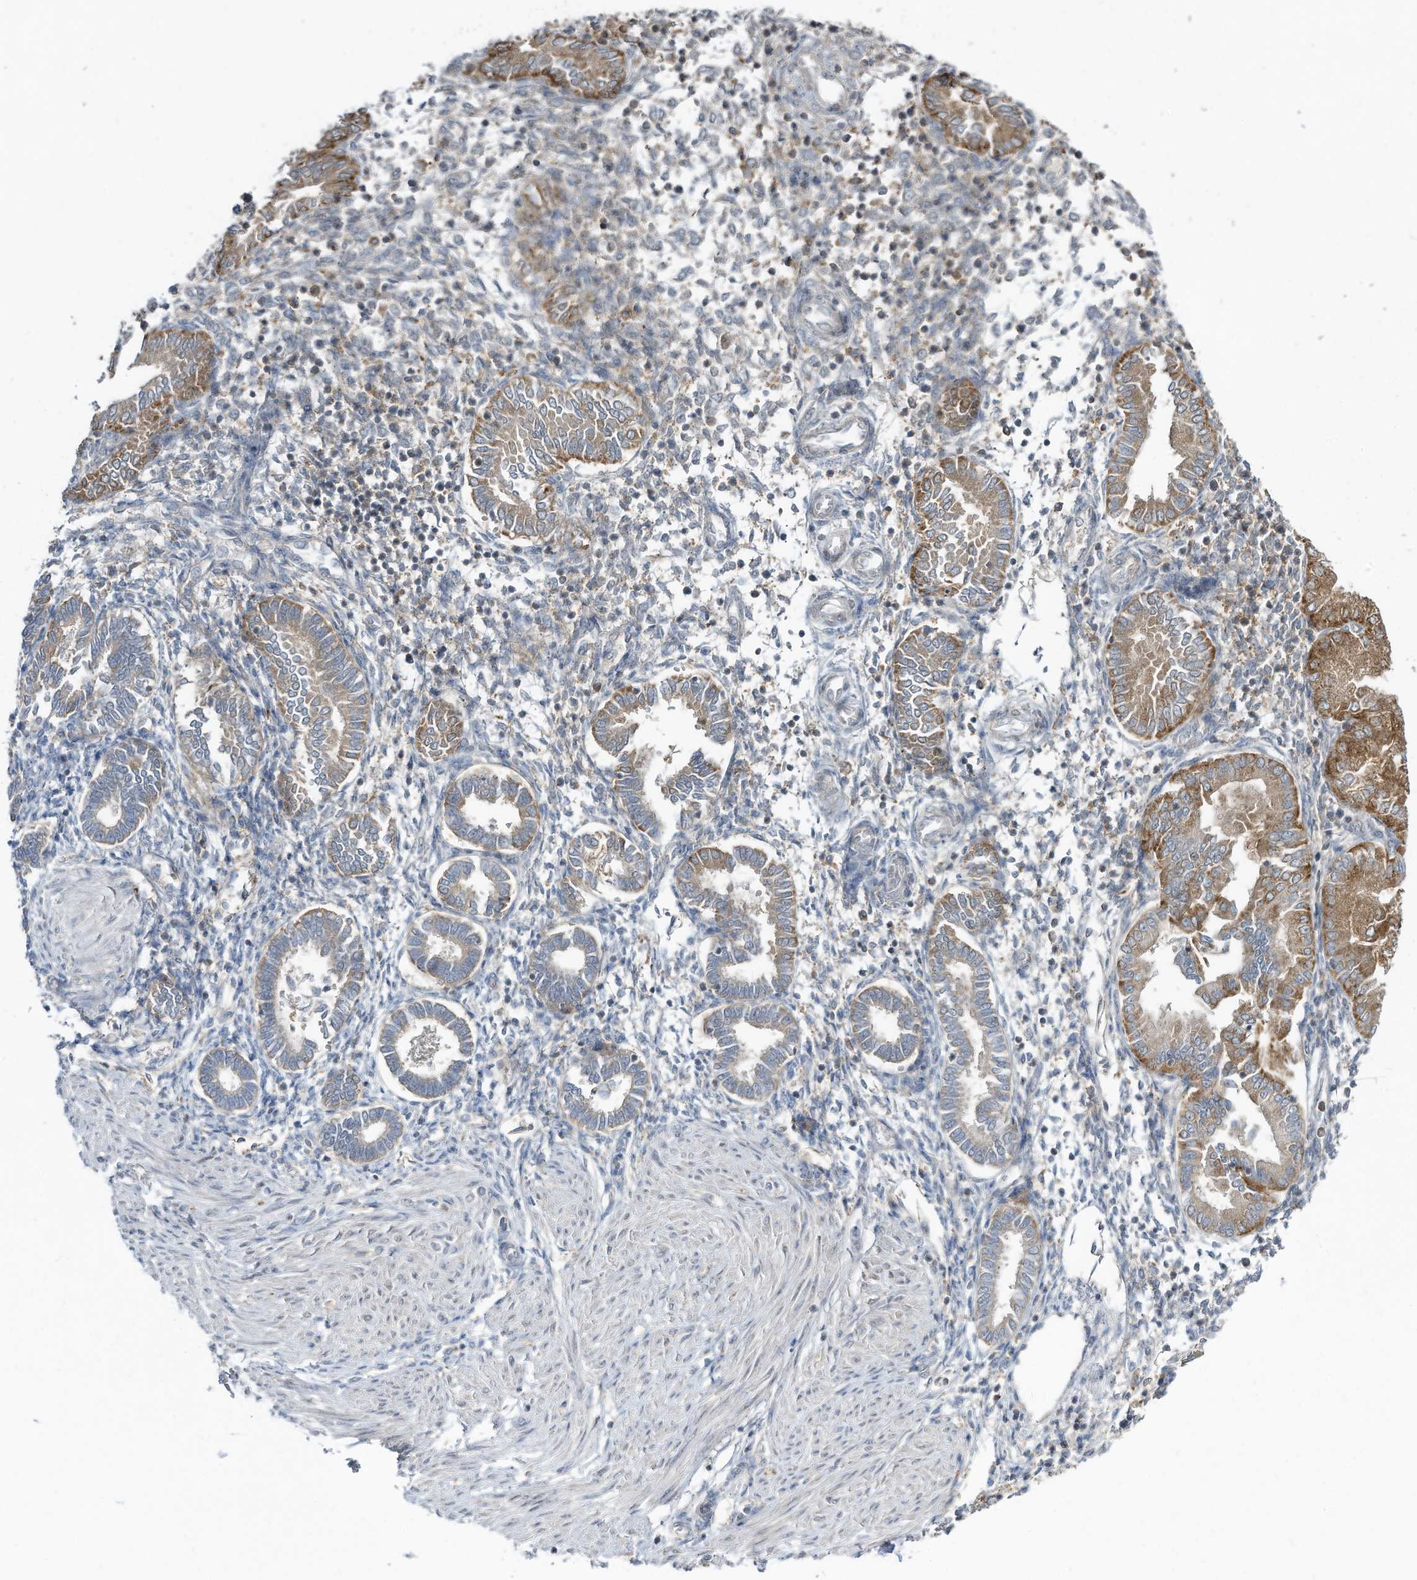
{"staining": {"intensity": "negative", "quantity": "none", "location": "none"}, "tissue": "endometrium", "cell_type": "Cells in endometrial stroma", "image_type": "normal", "snomed": [{"axis": "morphology", "description": "Normal tissue, NOS"}, {"axis": "topography", "description": "Endometrium"}], "caption": "Image shows no significant protein staining in cells in endometrial stroma of normal endometrium.", "gene": "DZIP3", "patient": {"sex": "female", "age": 53}}